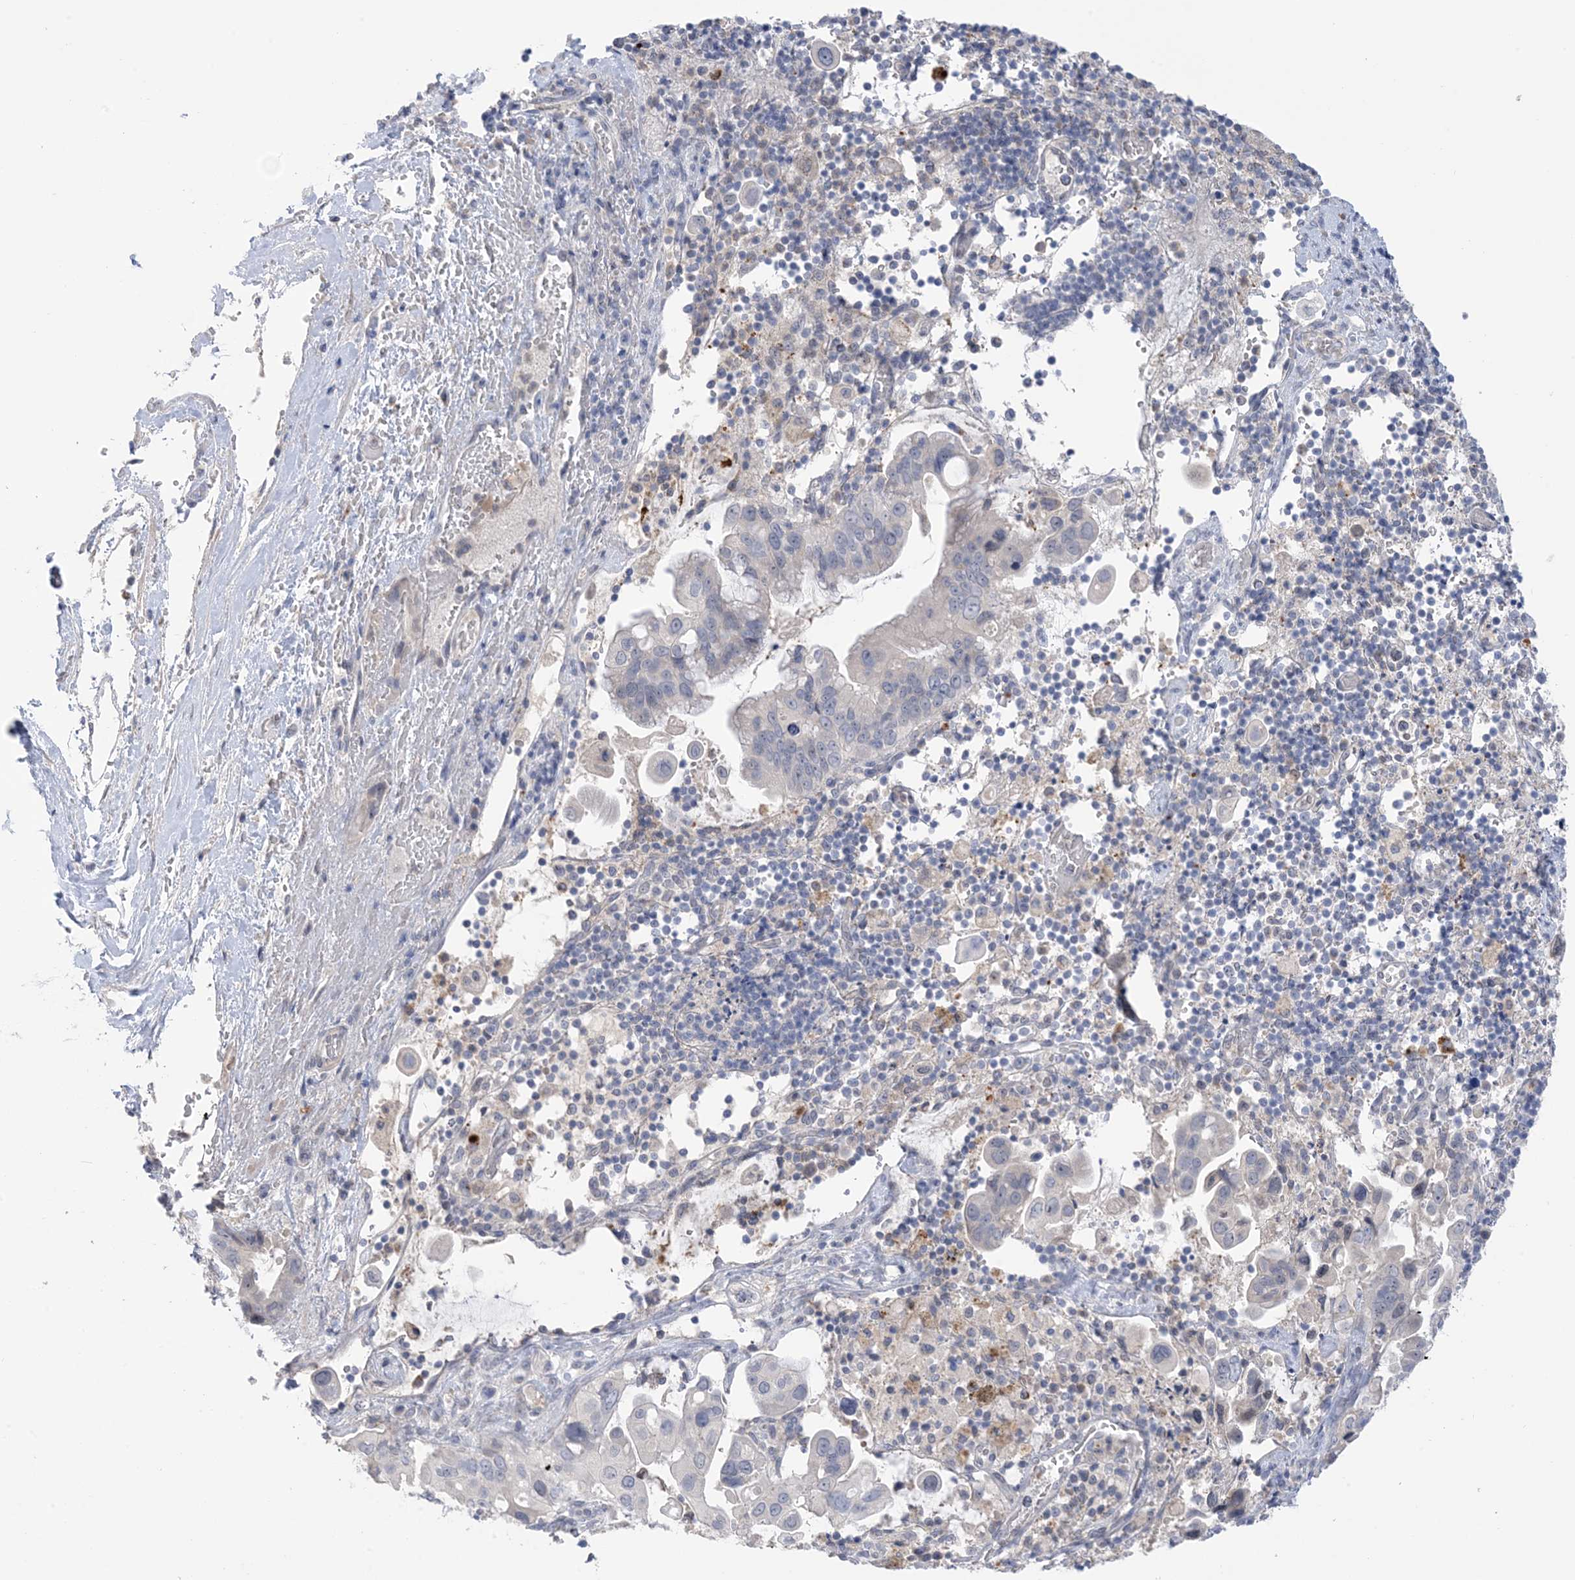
{"staining": {"intensity": "negative", "quantity": "none", "location": "none"}, "tissue": "pancreatic cancer", "cell_type": "Tumor cells", "image_type": "cancer", "snomed": [{"axis": "morphology", "description": "Inflammation, NOS"}, {"axis": "morphology", "description": "Adenocarcinoma, NOS"}, {"axis": "topography", "description": "Pancreas"}], "caption": "The micrograph demonstrates no significant expression in tumor cells of adenocarcinoma (pancreatic).", "gene": "TTYH1", "patient": {"sex": "female", "age": 56}}